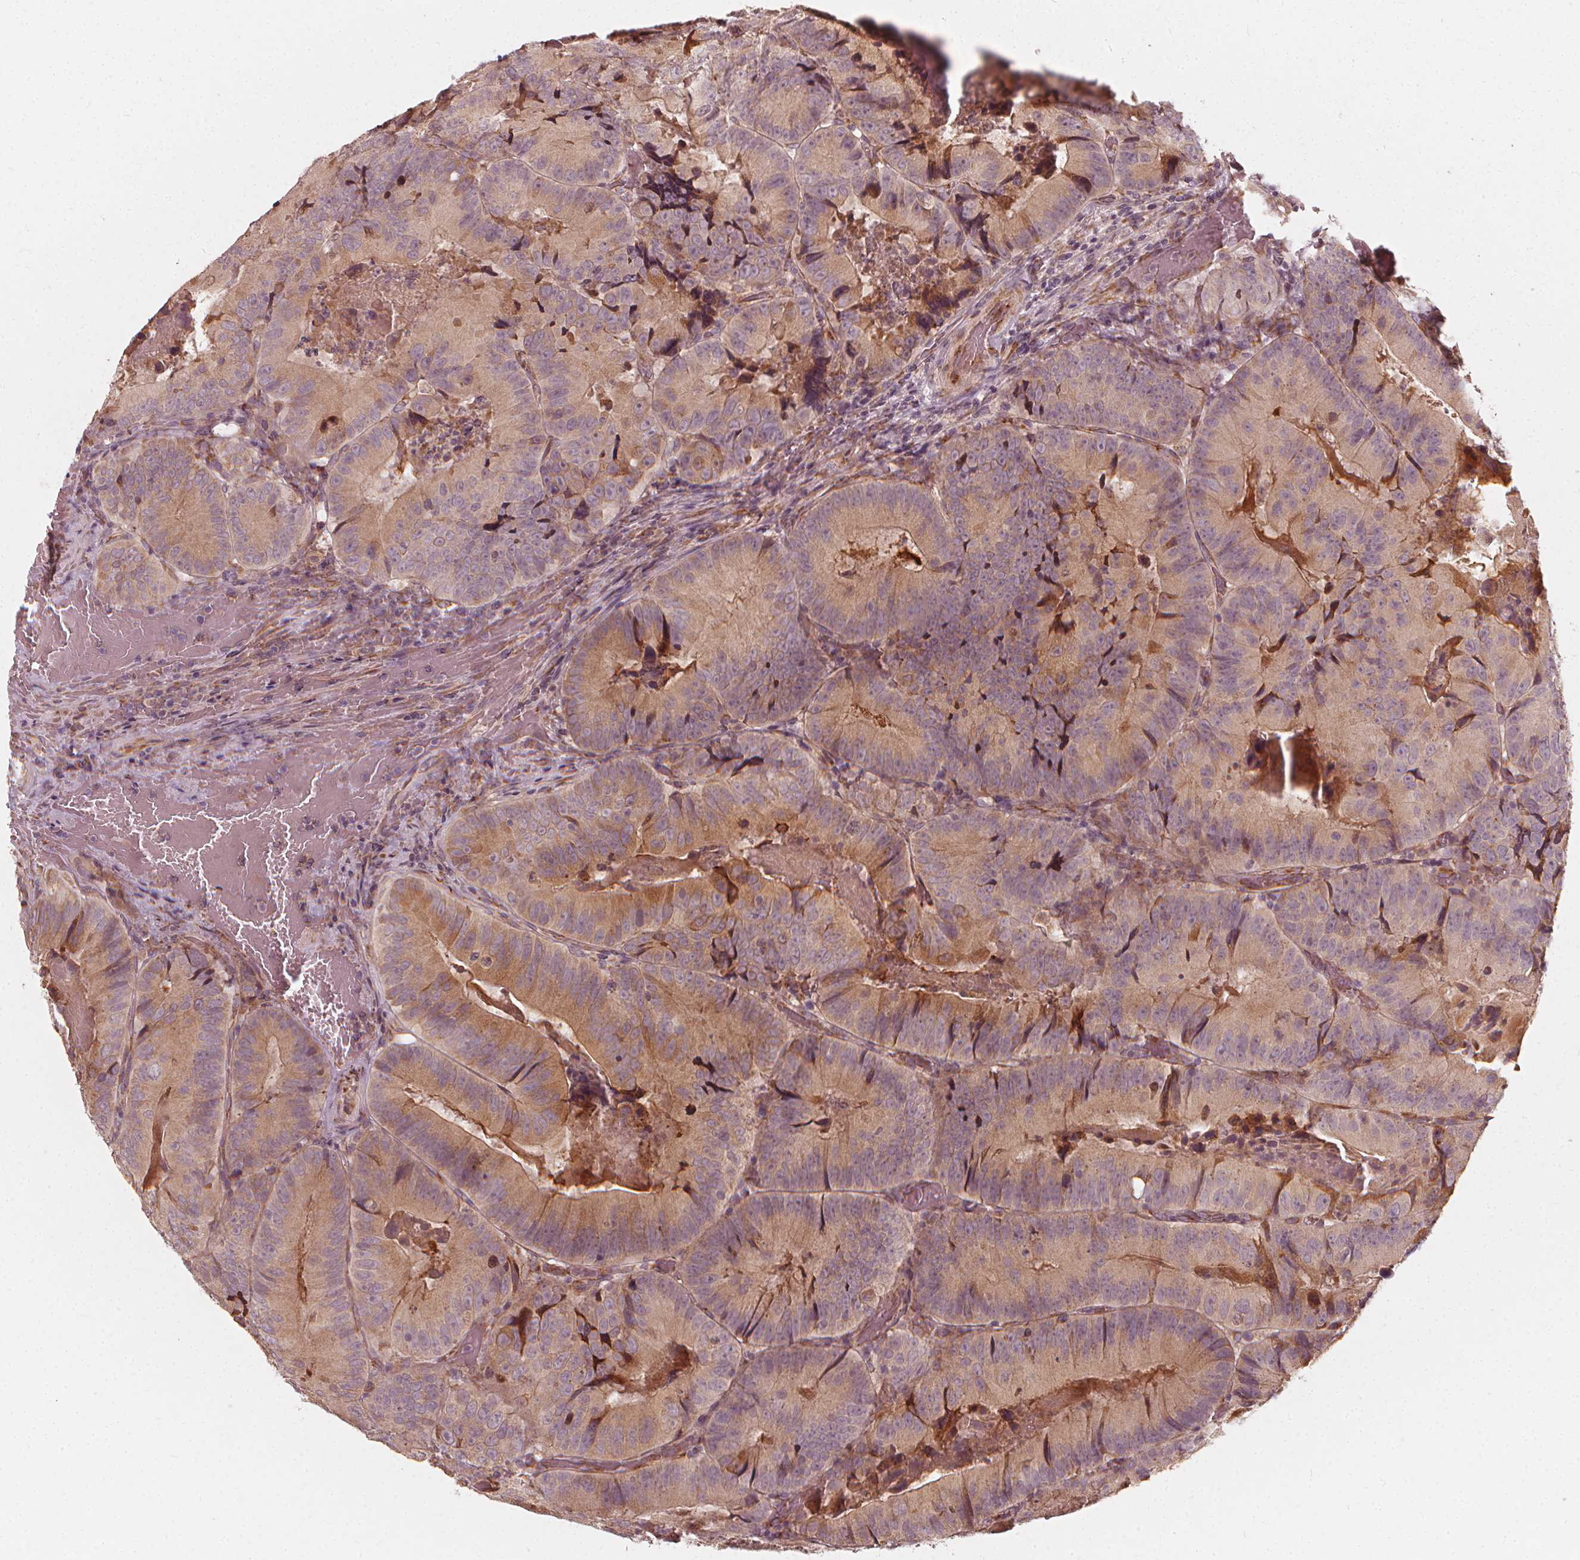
{"staining": {"intensity": "moderate", "quantity": "25%-75%", "location": "cytoplasmic/membranous"}, "tissue": "colorectal cancer", "cell_type": "Tumor cells", "image_type": "cancer", "snomed": [{"axis": "morphology", "description": "Adenocarcinoma, NOS"}, {"axis": "topography", "description": "Colon"}], "caption": "Immunohistochemistry of adenocarcinoma (colorectal) exhibits medium levels of moderate cytoplasmic/membranous staining in about 25%-75% of tumor cells.", "gene": "NPC1L1", "patient": {"sex": "female", "age": 86}}